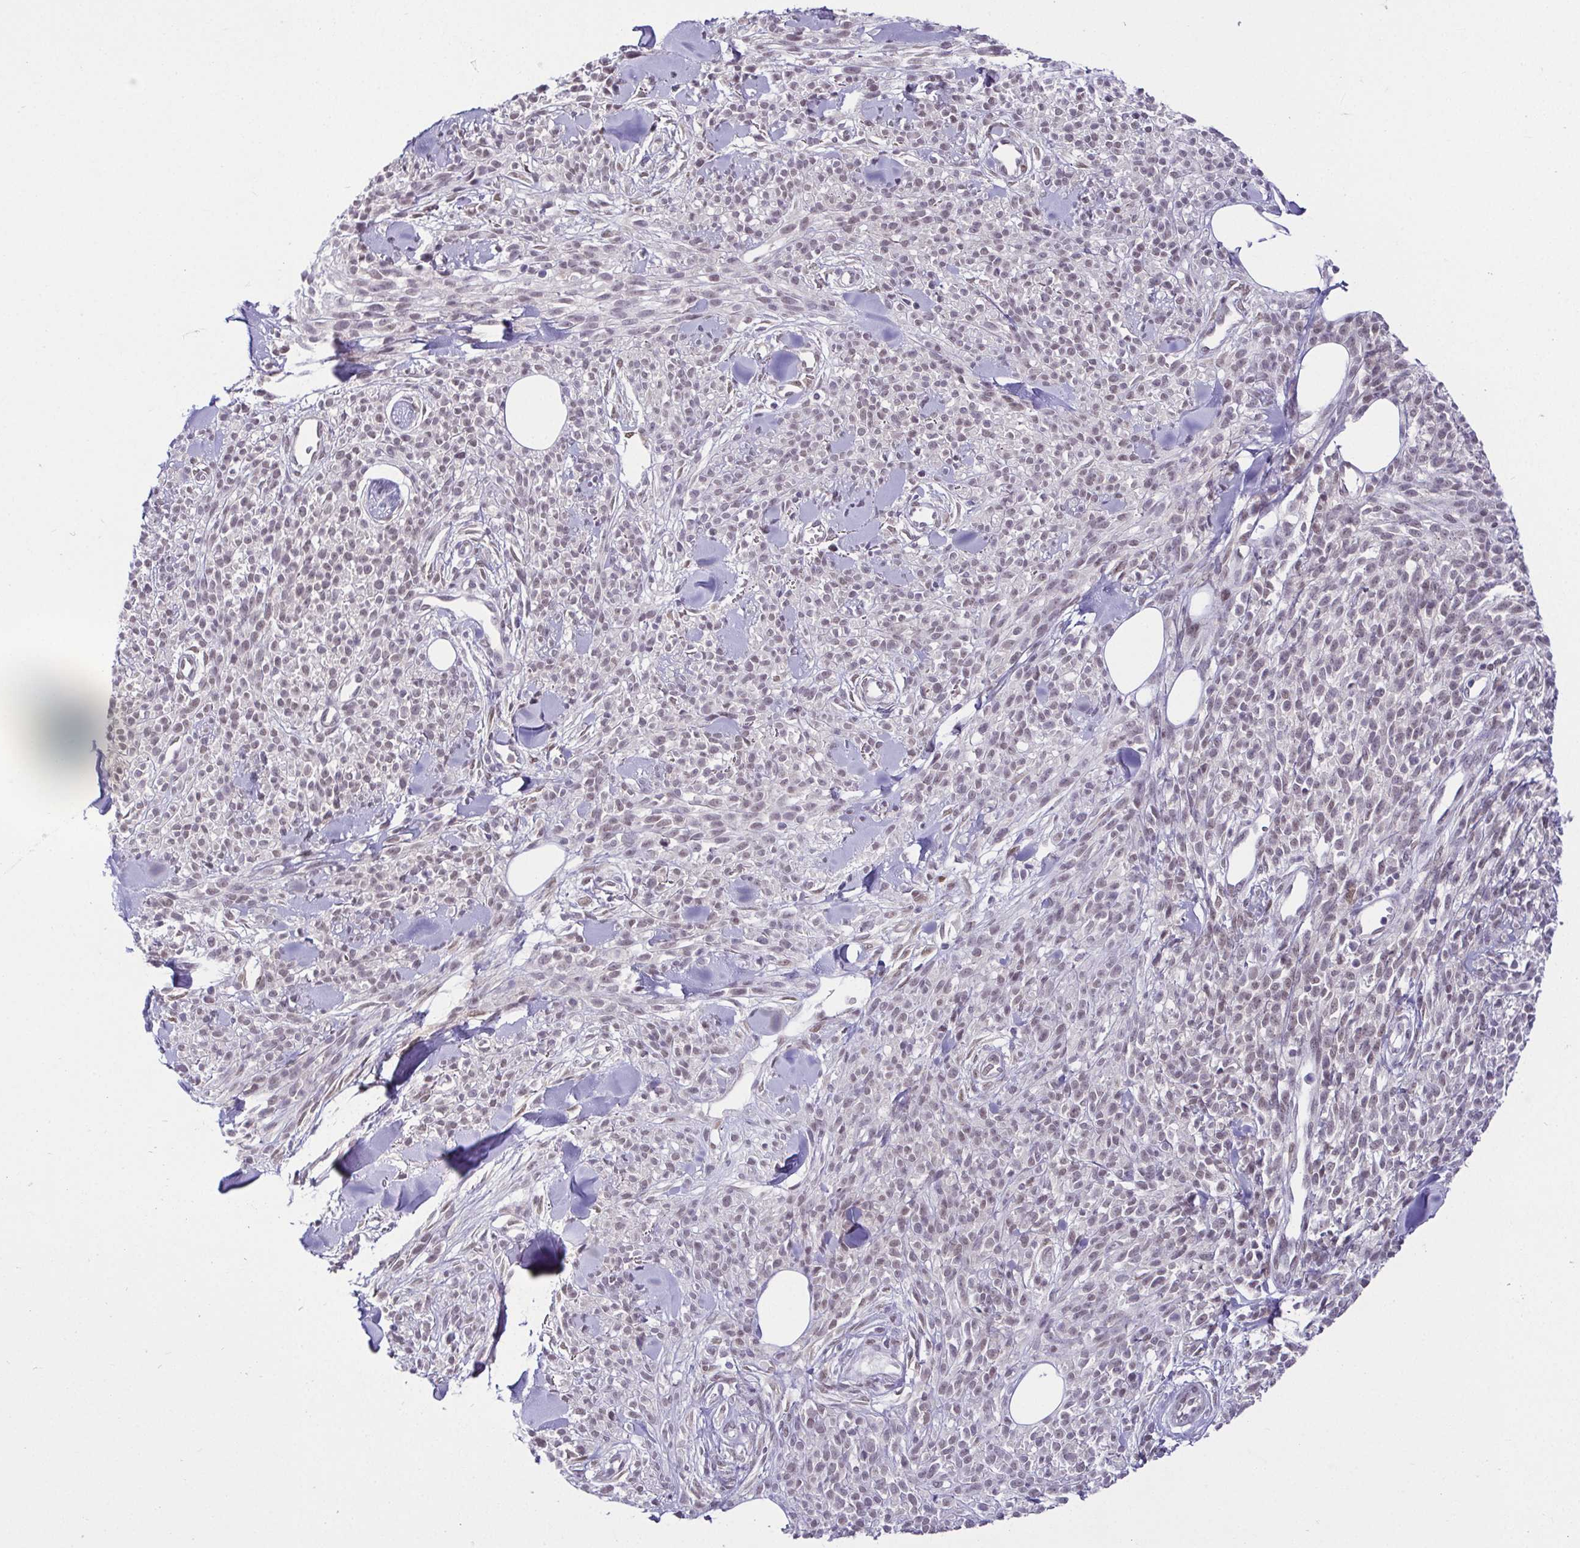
{"staining": {"intensity": "weak", "quantity": "25%-75%", "location": "nuclear"}, "tissue": "melanoma", "cell_type": "Tumor cells", "image_type": "cancer", "snomed": [{"axis": "morphology", "description": "Malignant melanoma, NOS"}, {"axis": "topography", "description": "Skin"}, {"axis": "topography", "description": "Skin of trunk"}], "caption": "Immunohistochemical staining of human malignant melanoma demonstrates weak nuclear protein positivity in approximately 25%-75% of tumor cells.", "gene": "RBM3", "patient": {"sex": "male", "age": 74}}